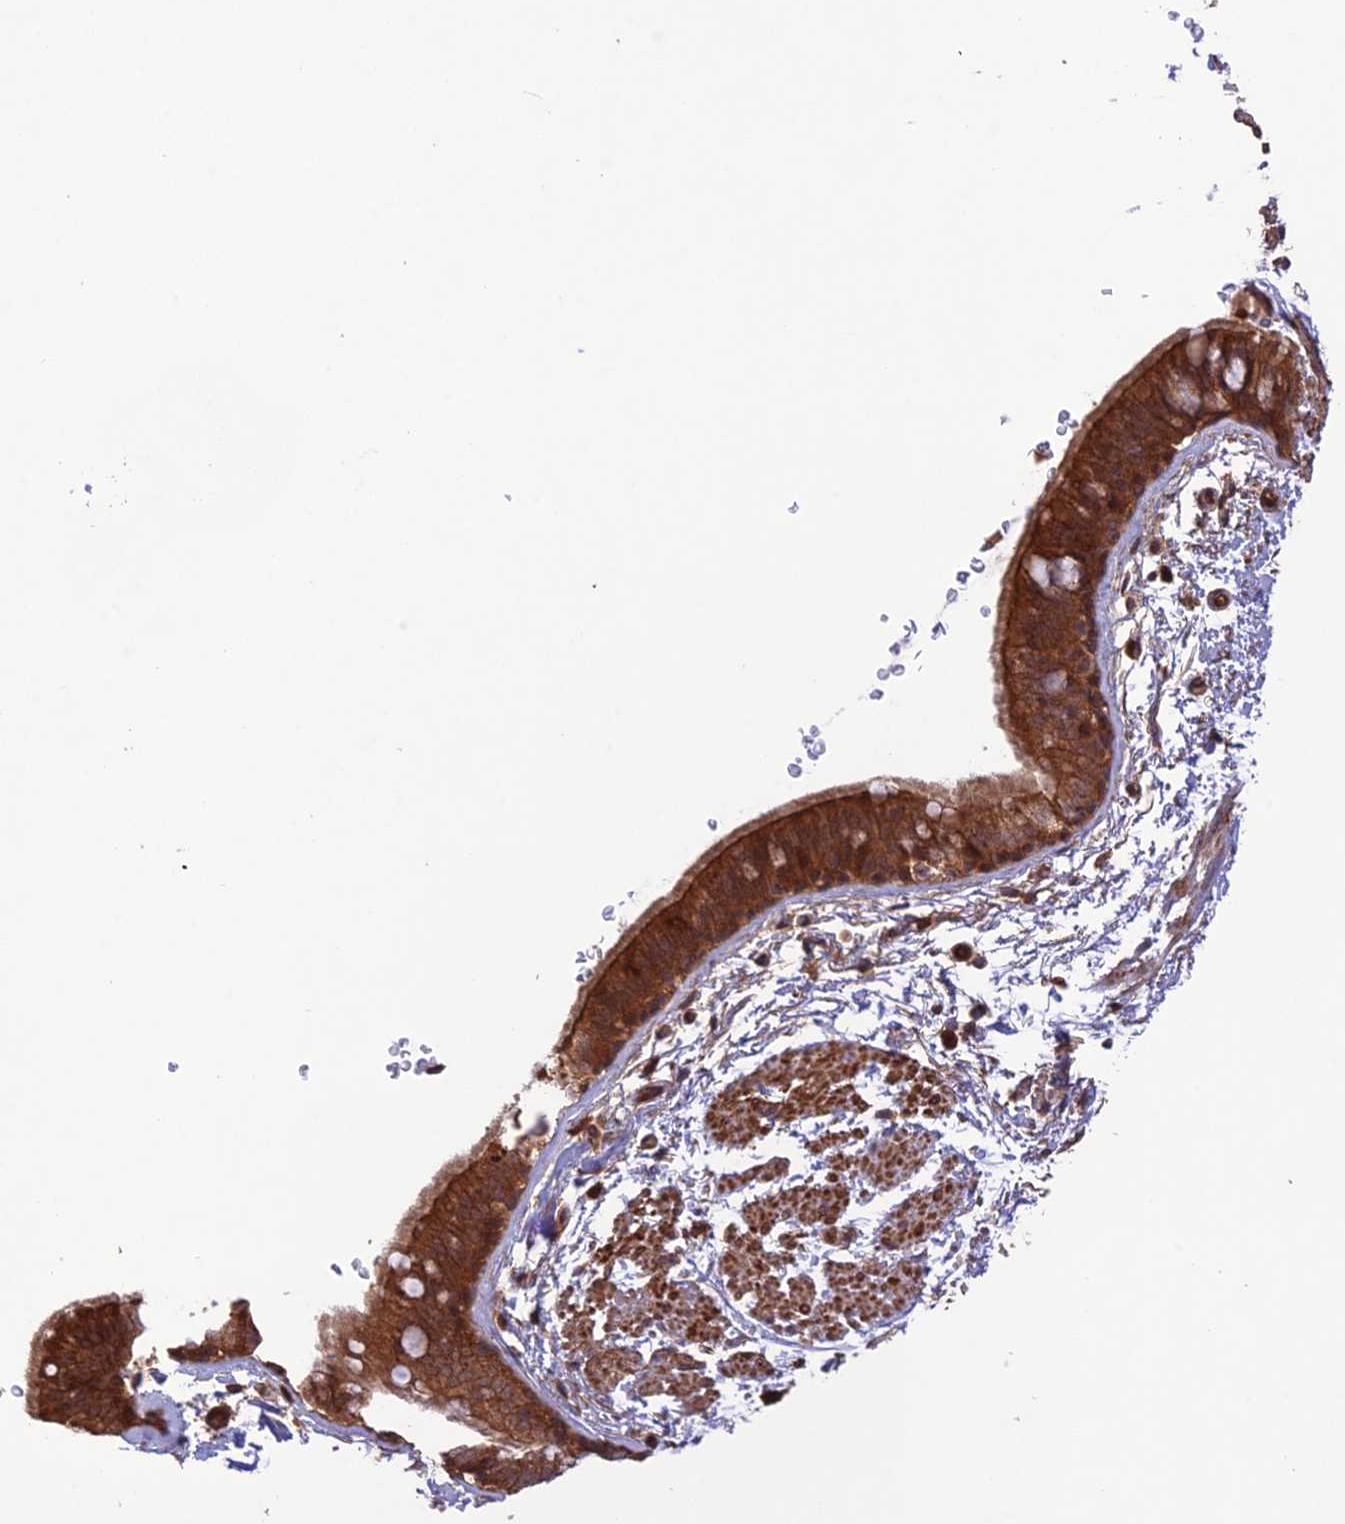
{"staining": {"intensity": "strong", "quantity": ">75%", "location": "cytoplasmic/membranous"}, "tissue": "bronchus", "cell_type": "Respiratory epithelial cells", "image_type": "normal", "snomed": [{"axis": "morphology", "description": "Normal tissue, NOS"}, {"axis": "topography", "description": "Lymph node"}, {"axis": "topography", "description": "Bronchus"}], "caption": "Strong cytoplasmic/membranous protein positivity is present in approximately >75% of respiratory epithelial cells in bronchus.", "gene": "FCHSD1", "patient": {"sex": "female", "age": 70}}